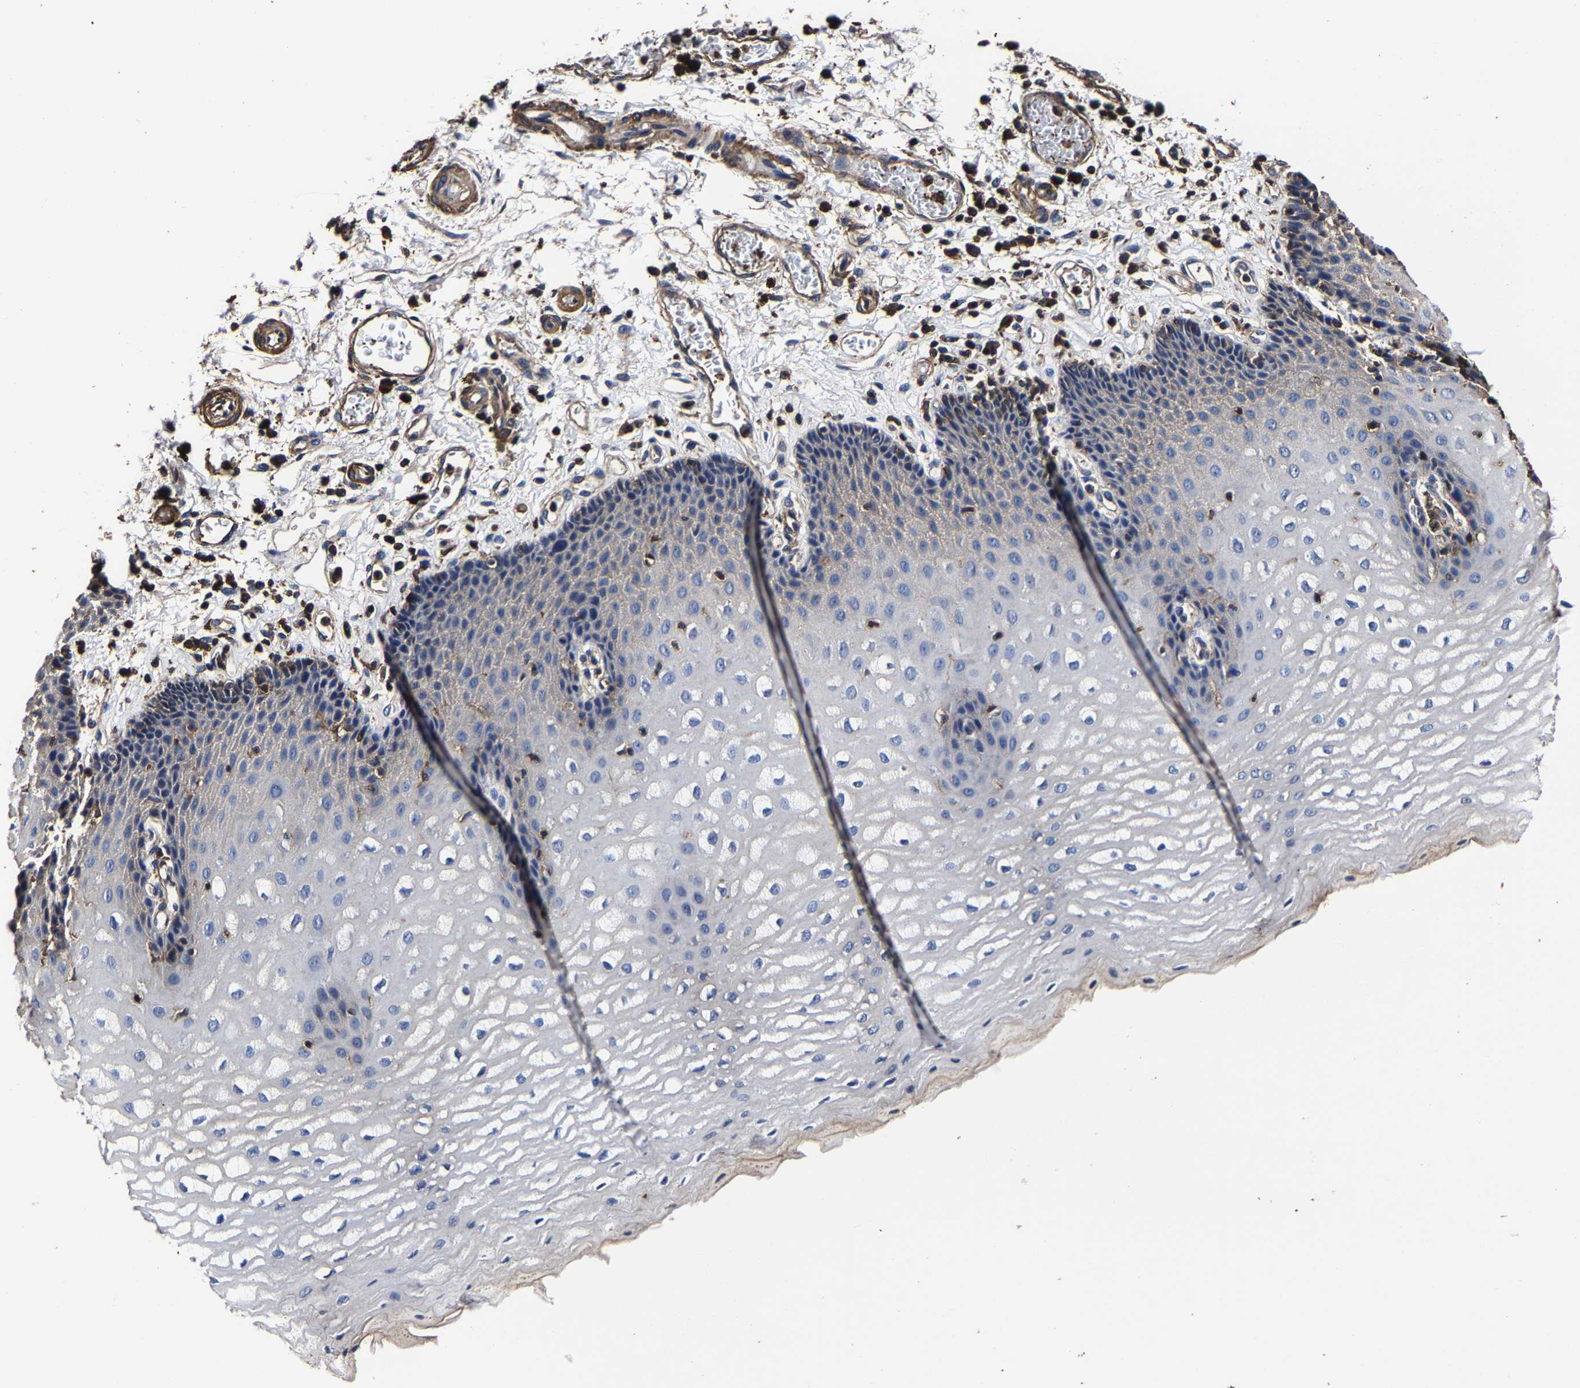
{"staining": {"intensity": "weak", "quantity": "25%-75%", "location": "cytoplasmic/membranous"}, "tissue": "esophagus", "cell_type": "Squamous epithelial cells", "image_type": "normal", "snomed": [{"axis": "morphology", "description": "Normal tissue, NOS"}, {"axis": "topography", "description": "Esophagus"}], "caption": "Esophagus stained for a protein (brown) displays weak cytoplasmic/membranous positive expression in approximately 25%-75% of squamous epithelial cells.", "gene": "SSH3", "patient": {"sex": "male", "age": 54}}